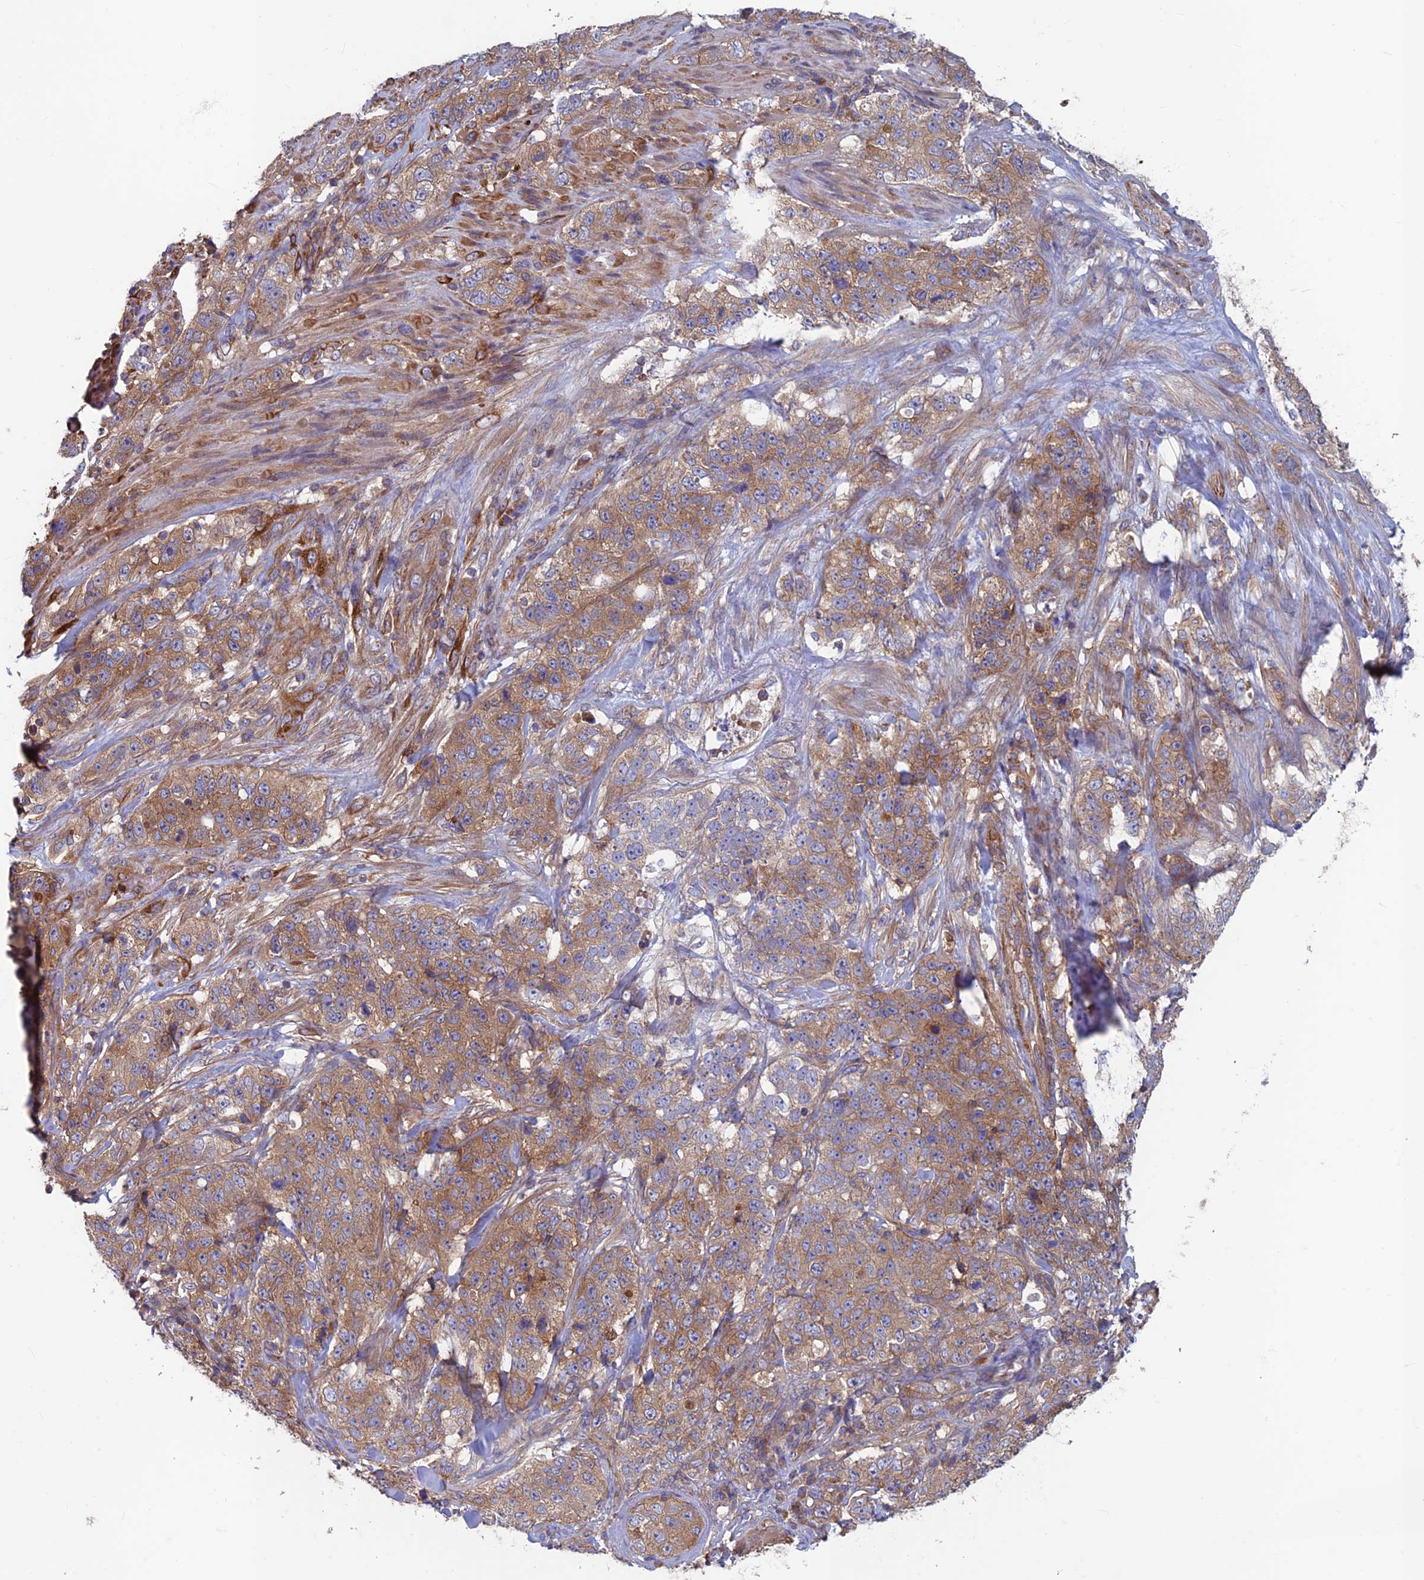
{"staining": {"intensity": "moderate", "quantity": ">75%", "location": "cytoplasmic/membranous"}, "tissue": "stomach cancer", "cell_type": "Tumor cells", "image_type": "cancer", "snomed": [{"axis": "morphology", "description": "Adenocarcinoma, NOS"}, {"axis": "topography", "description": "Stomach"}], "caption": "High-power microscopy captured an immunohistochemistry (IHC) image of stomach cancer (adenocarcinoma), revealing moderate cytoplasmic/membranous staining in about >75% of tumor cells. Nuclei are stained in blue.", "gene": "DNM1L", "patient": {"sex": "male", "age": 48}}